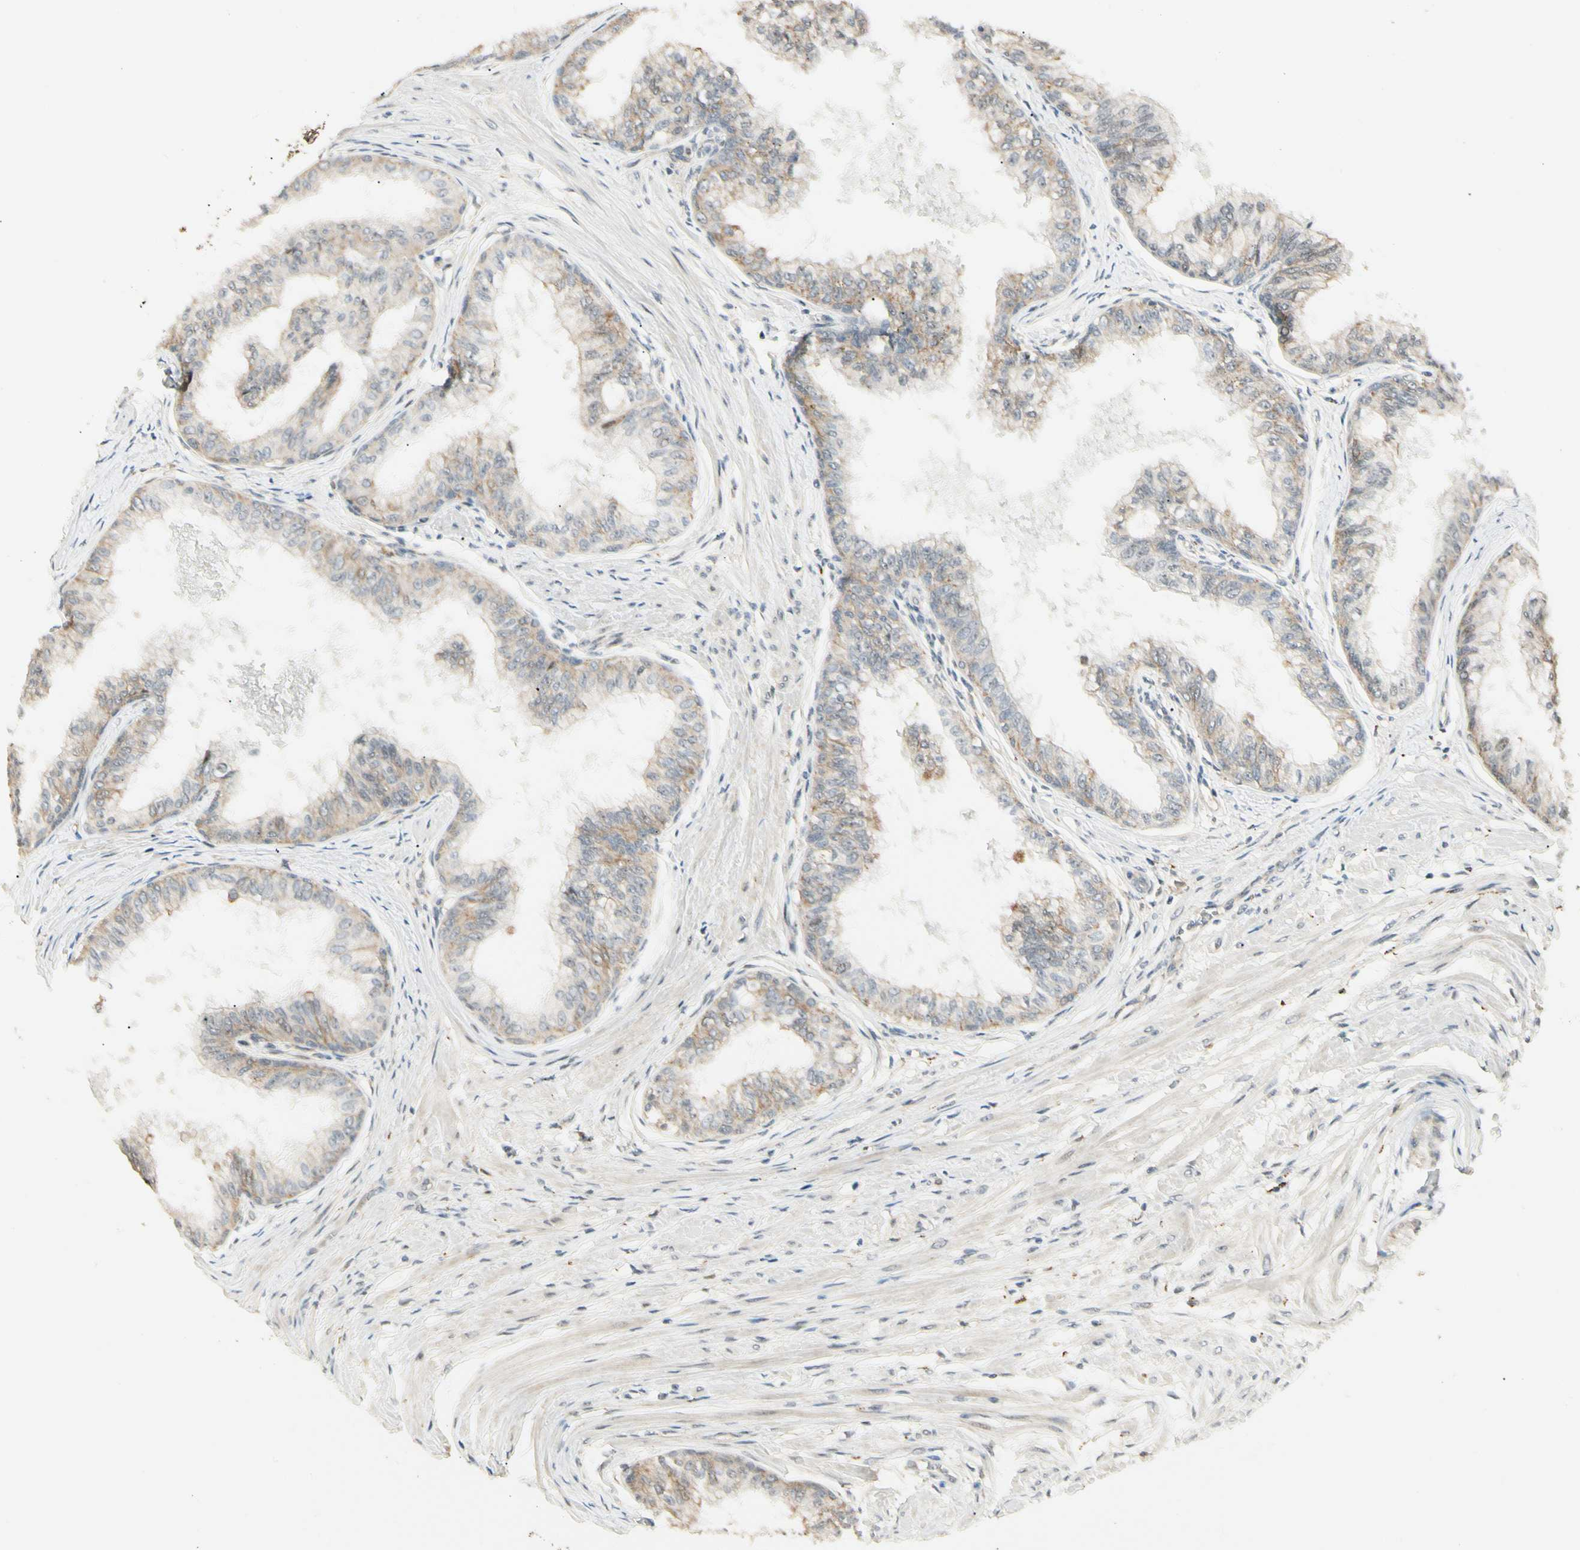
{"staining": {"intensity": "moderate", "quantity": ">75%", "location": "cytoplasmic/membranous"}, "tissue": "prostate", "cell_type": "Glandular cells", "image_type": "normal", "snomed": [{"axis": "morphology", "description": "Normal tissue, NOS"}, {"axis": "topography", "description": "Prostate"}, {"axis": "topography", "description": "Seminal veicle"}], "caption": "Glandular cells display medium levels of moderate cytoplasmic/membranous staining in approximately >75% of cells in normal prostate. The staining is performed using DAB brown chromogen to label protein expression. The nuclei are counter-stained blue using hematoxylin.", "gene": "FNDC3B", "patient": {"sex": "male", "age": 60}}